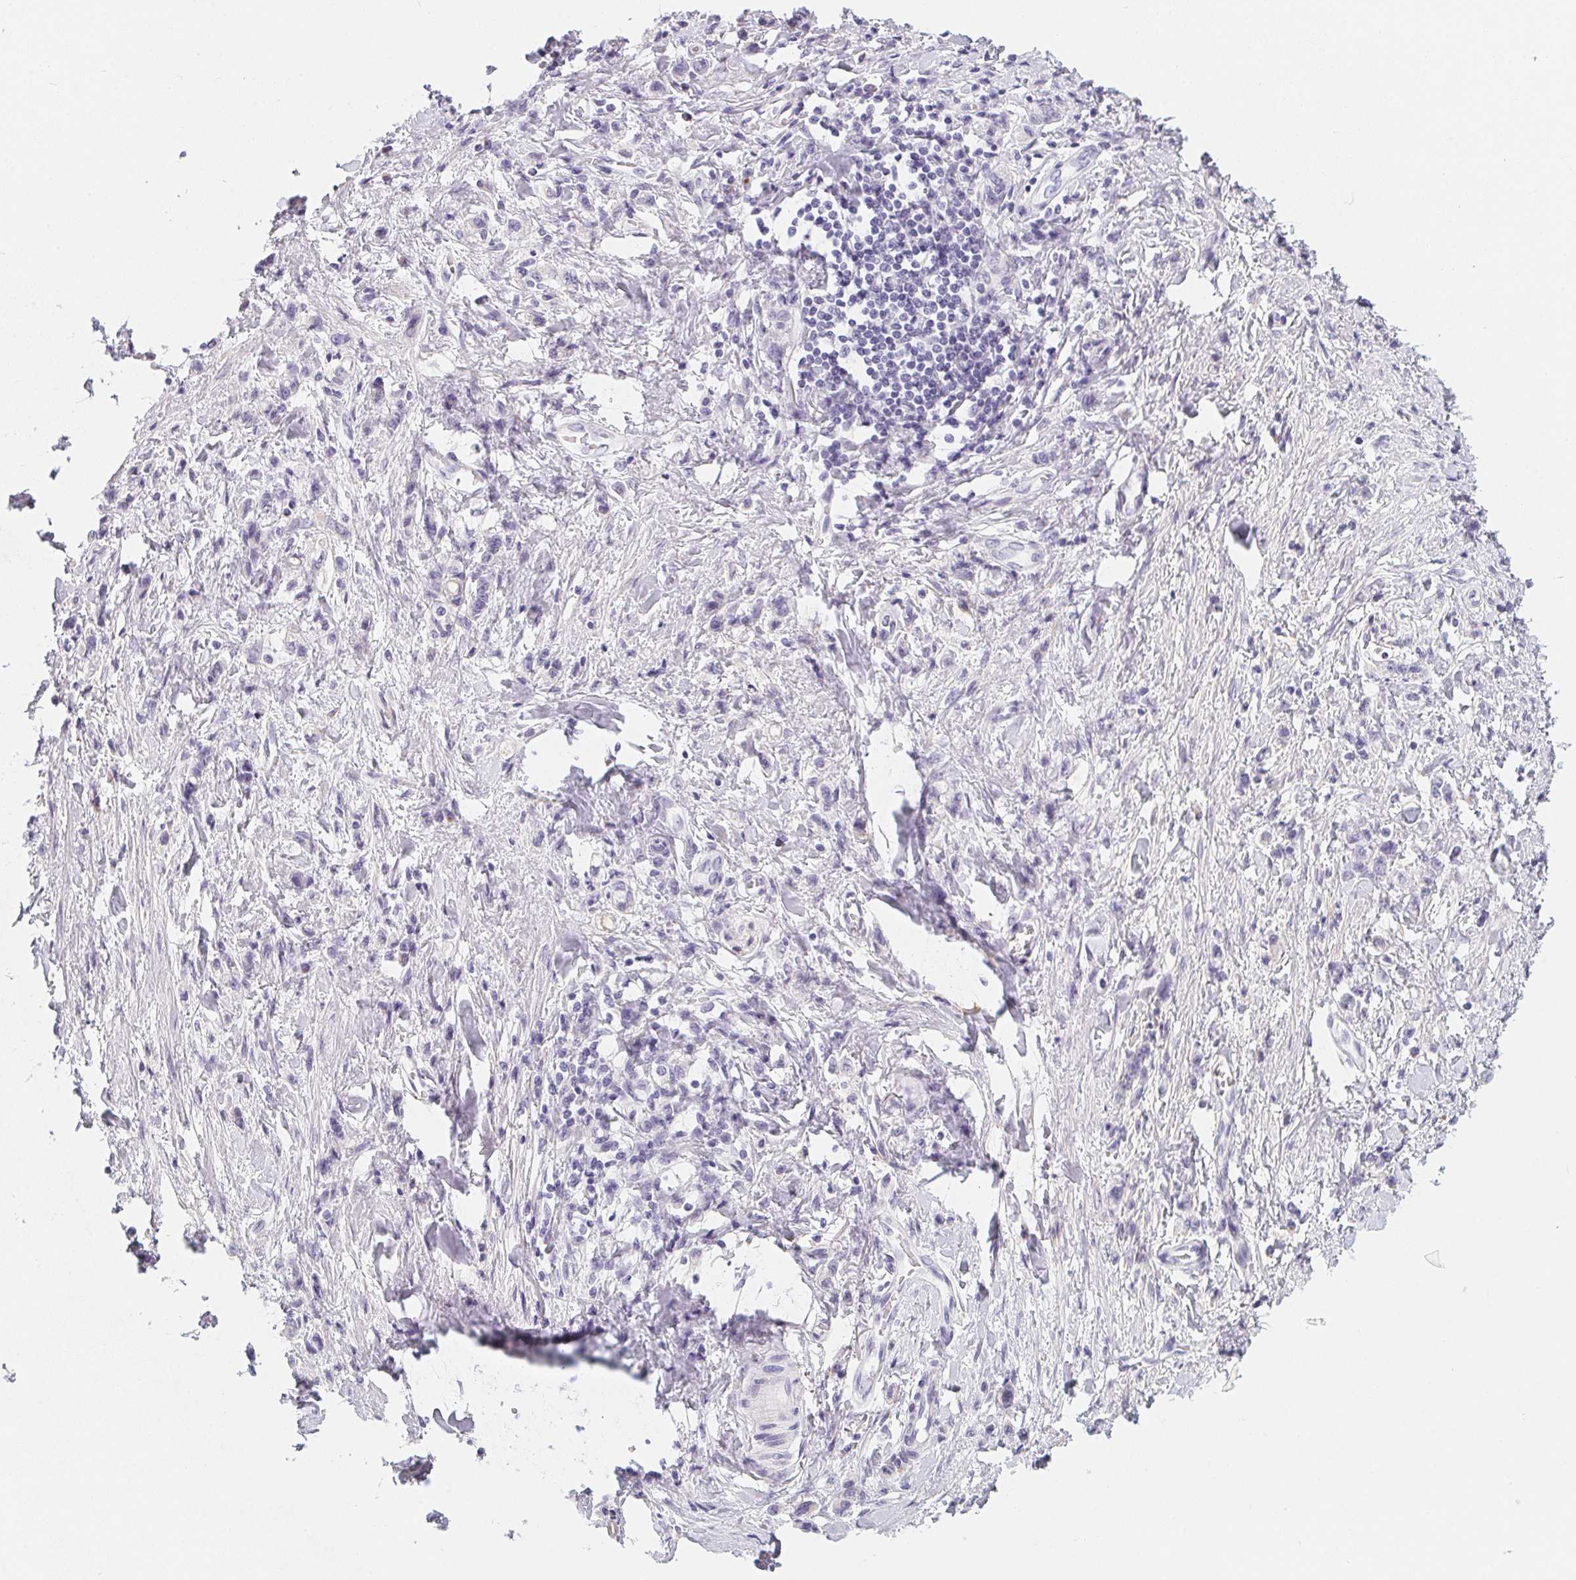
{"staining": {"intensity": "negative", "quantity": "none", "location": "none"}, "tissue": "stomach cancer", "cell_type": "Tumor cells", "image_type": "cancer", "snomed": [{"axis": "morphology", "description": "Adenocarcinoma, NOS"}, {"axis": "topography", "description": "Stomach"}], "caption": "An image of human adenocarcinoma (stomach) is negative for staining in tumor cells.", "gene": "MAP1A", "patient": {"sex": "male", "age": 77}}